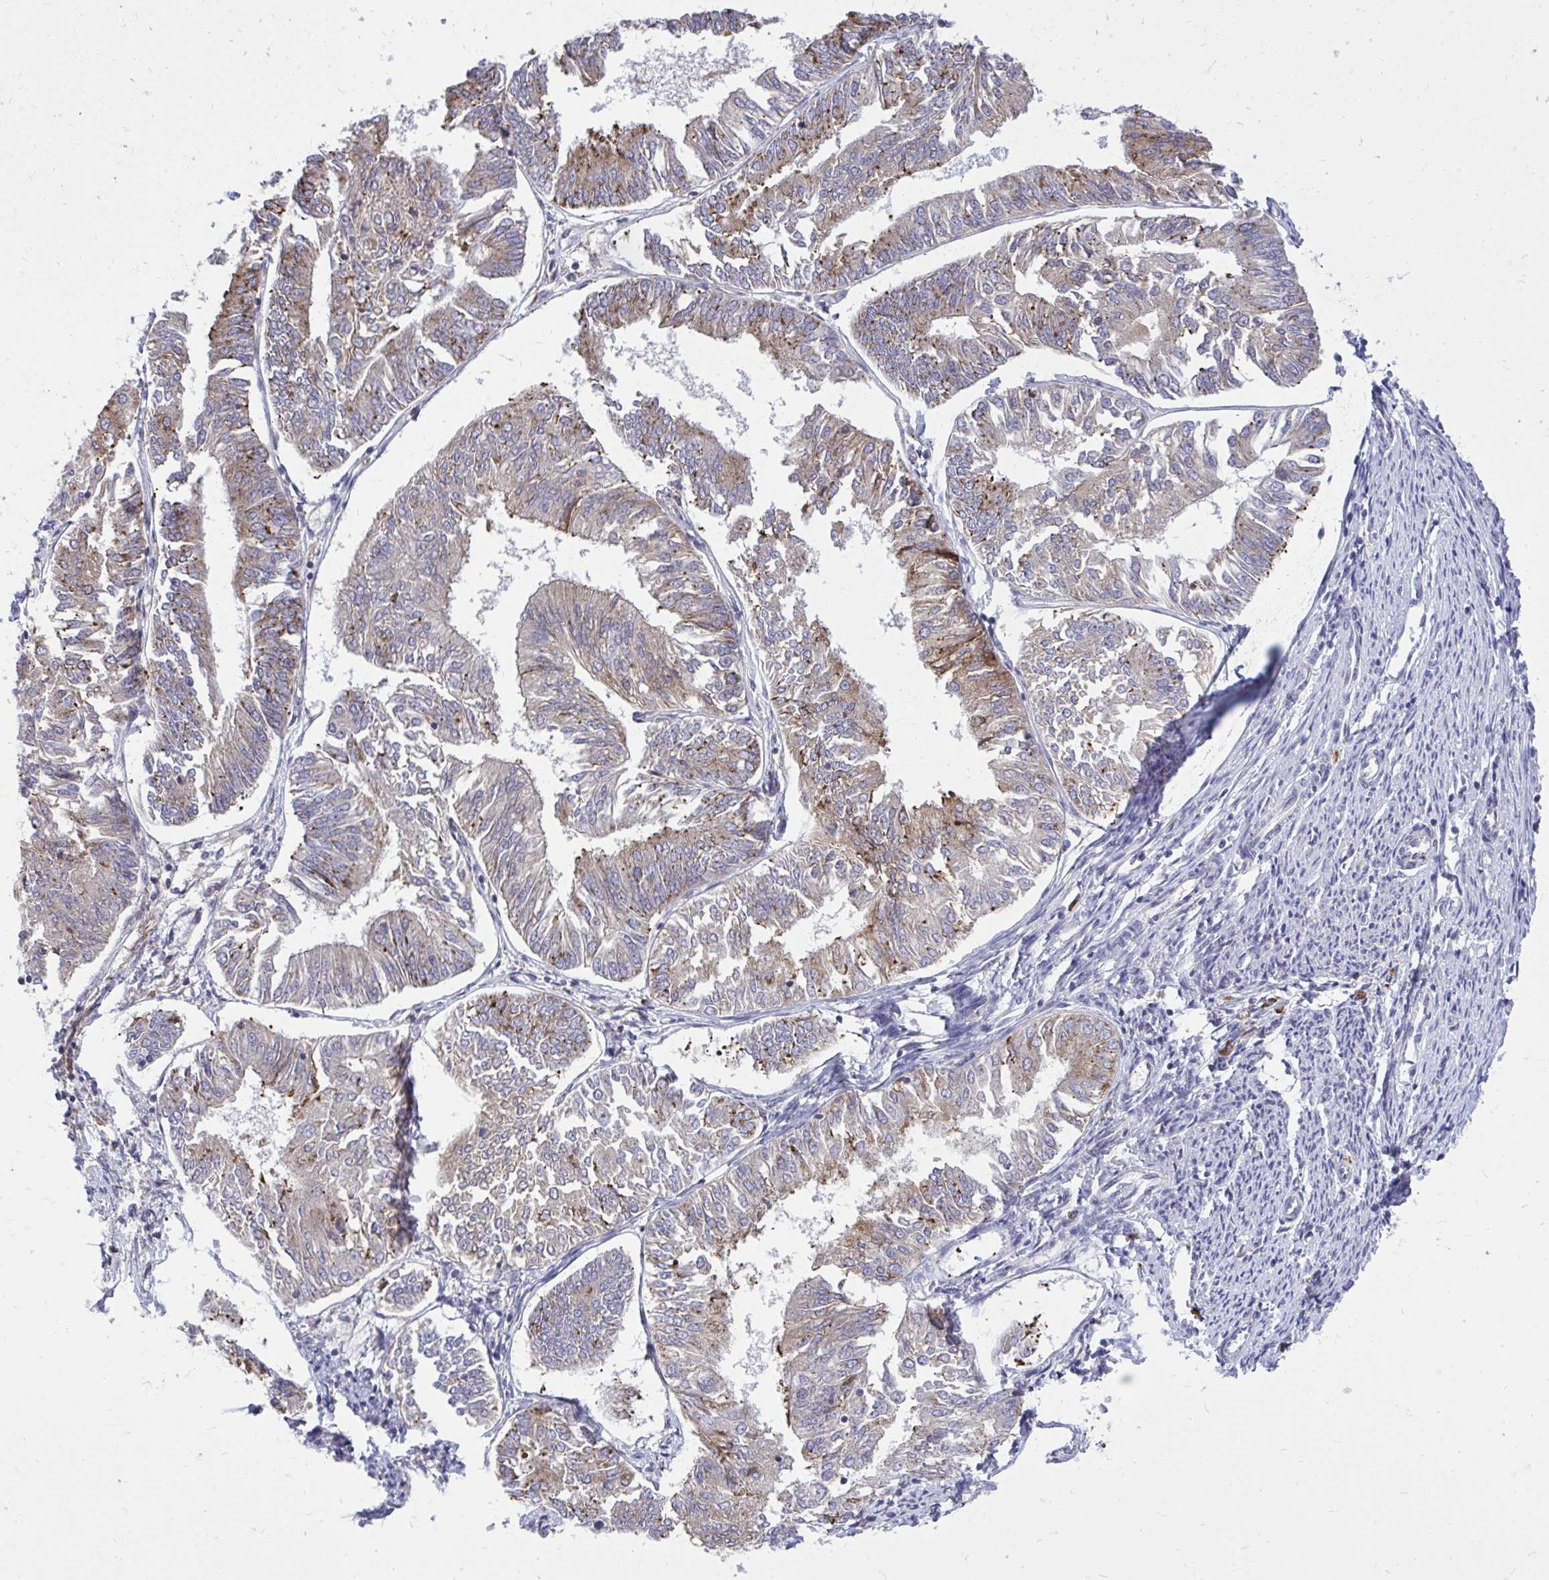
{"staining": {"intensity": "moderate", "quantity": "25%-75%", "location": "cytoplasmic/membranous"}, "tissue": "endometrial cancer", "cell_type": "Tumor cells", "image_type": "cancer", "snomed": [{"axis": "morphology", "description": "Adenocarcinoma, NOS"}, {"axis": "topography", "description": "Endometrium"}], "caption": "Protein expression analysis of endometrial cancer (adenocarcinoma) reveals moderate cytoplasmic/membranous positivity in about 25%-75% of tumor cells.", "gene": "METTL9", "patient": {"sex": "female", "age": 58}}